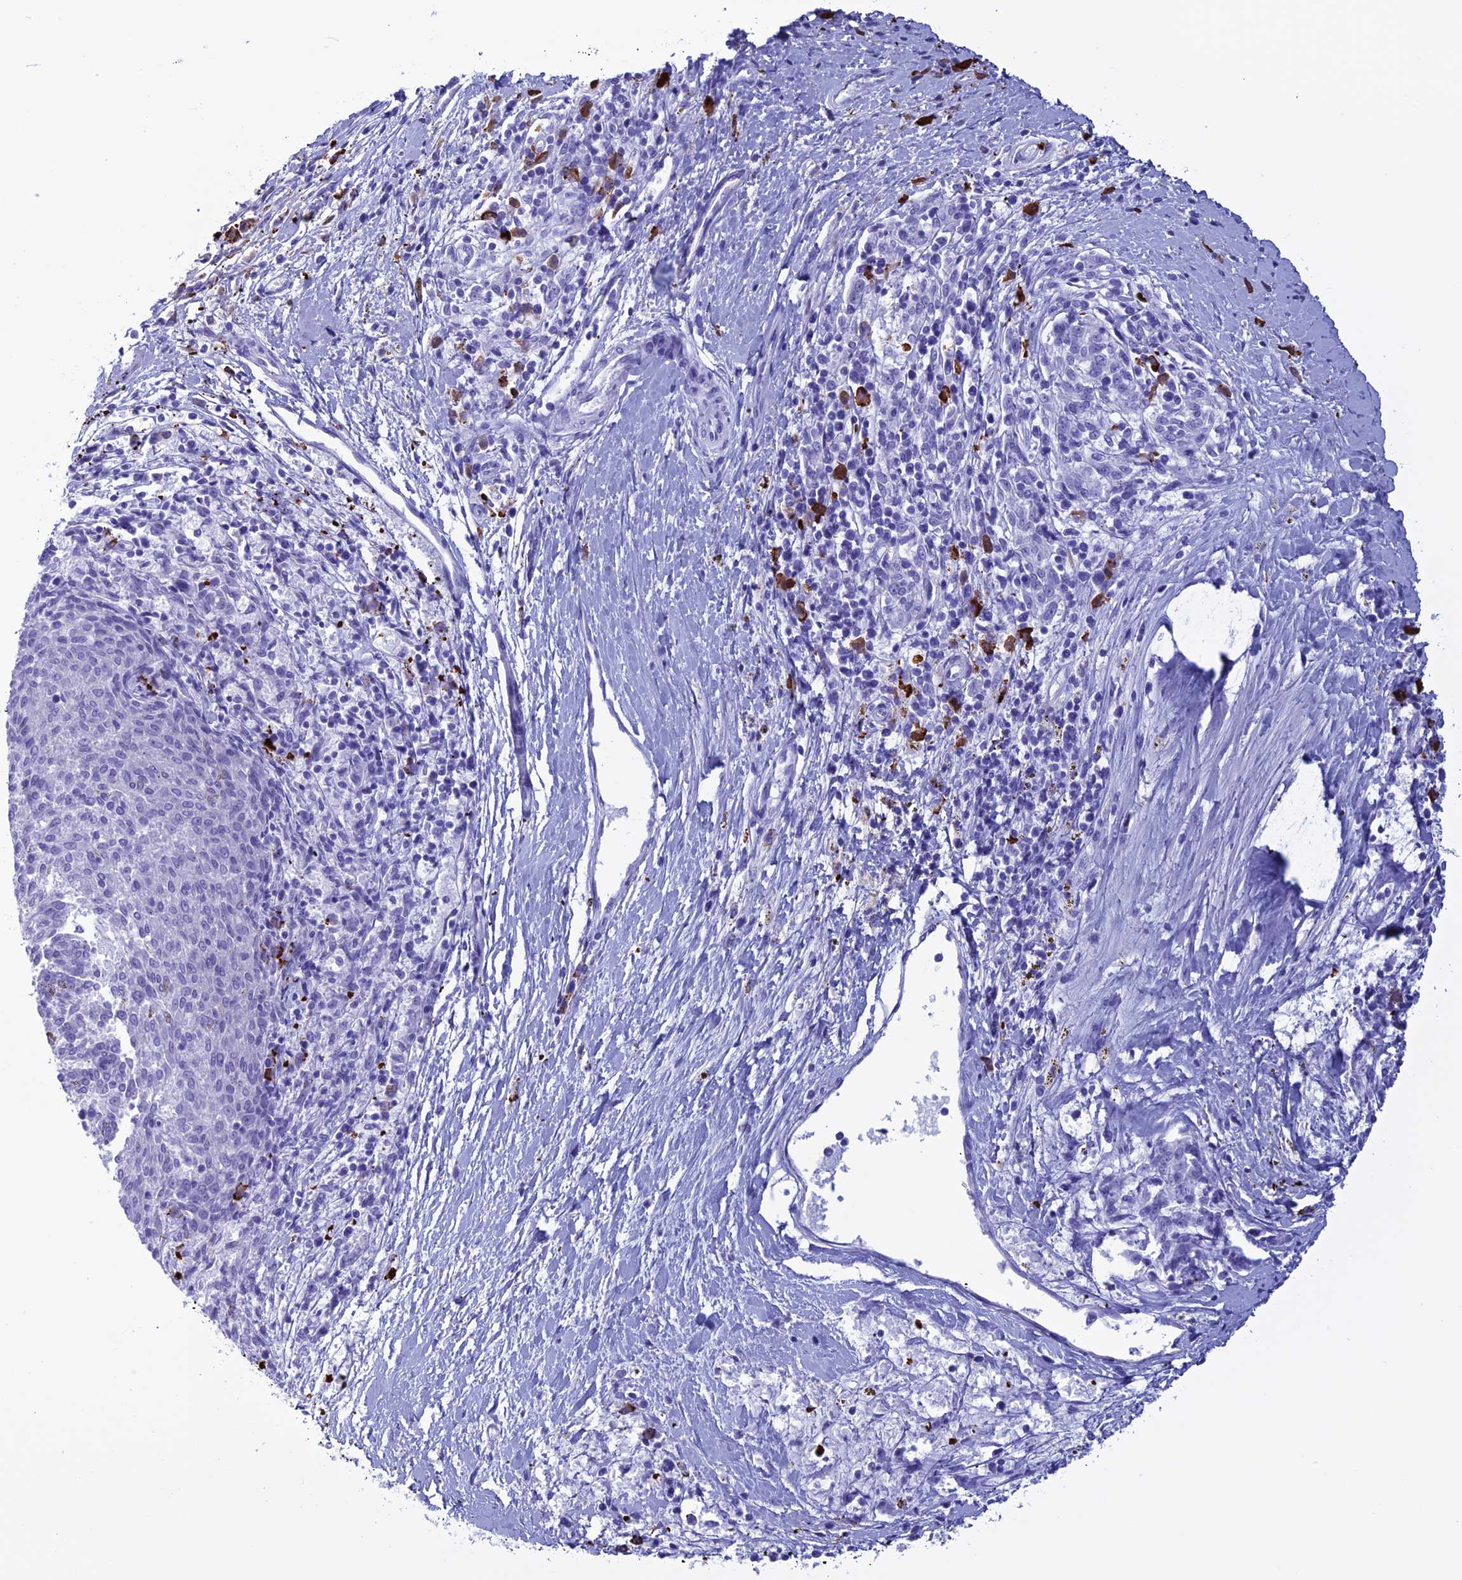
{"staining": {"intensity": "negative", "quantity": "none", "location": "none"}, "tissue": "melanoma", "cell_type": "Tumor cells", "image_type": "cancer", "snomed": [{"axis": "morphology", "description": "Malignant melanoma, NOS"}, {"axis": "topography", "description": "Skin"}], "caption": "Melanoma was stained to show a protein in brown. There is no significant staining in tumor cells.", "gene": "MZB1", "patient": {"sex": "female", "age": 72}}